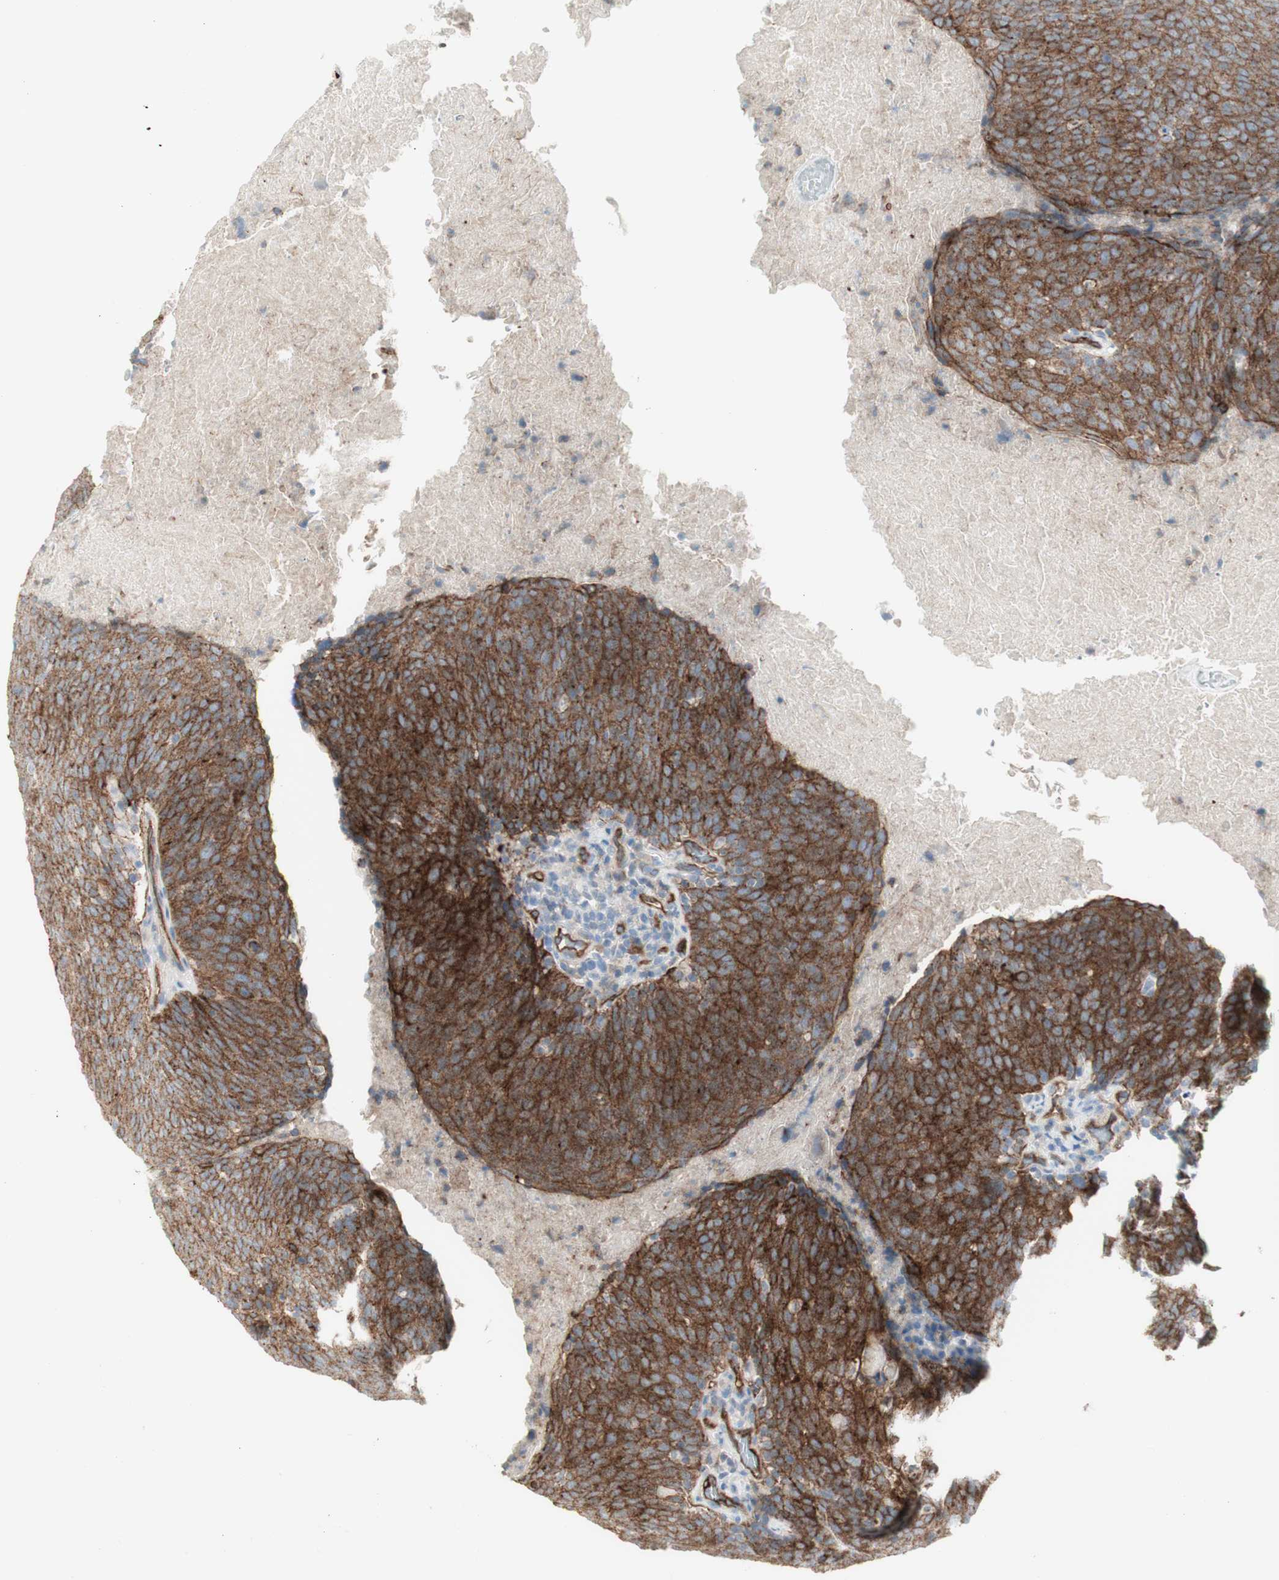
{"staining": {"intensity": "moderate", "quantity": "25%-75%", "location": "cytoplasmic/membranous"}, "tissue": "head and neck cancer", "cell_type": "Tumor cells", "image_type": "cancer", "snomed": [{"axis": "morphology", "description": "Squamous cell carcinoma, NOS"}, {"axis": "morphology", "description": "Squamous cell carcinoma, metastatic, NOS"}, {"axis": "topography", "description": "Lymph node"}, {"axis": "topography", "description": "Head-Neck"}], "caption": "Brown immunohistochemical staining in head and neck cancer exhibits moderate cytoplasmic/membranous positivity in about 25%-75% of tumor cells.", "gene": "MYO6", "patient": {"sex": "male", "age": 62}}